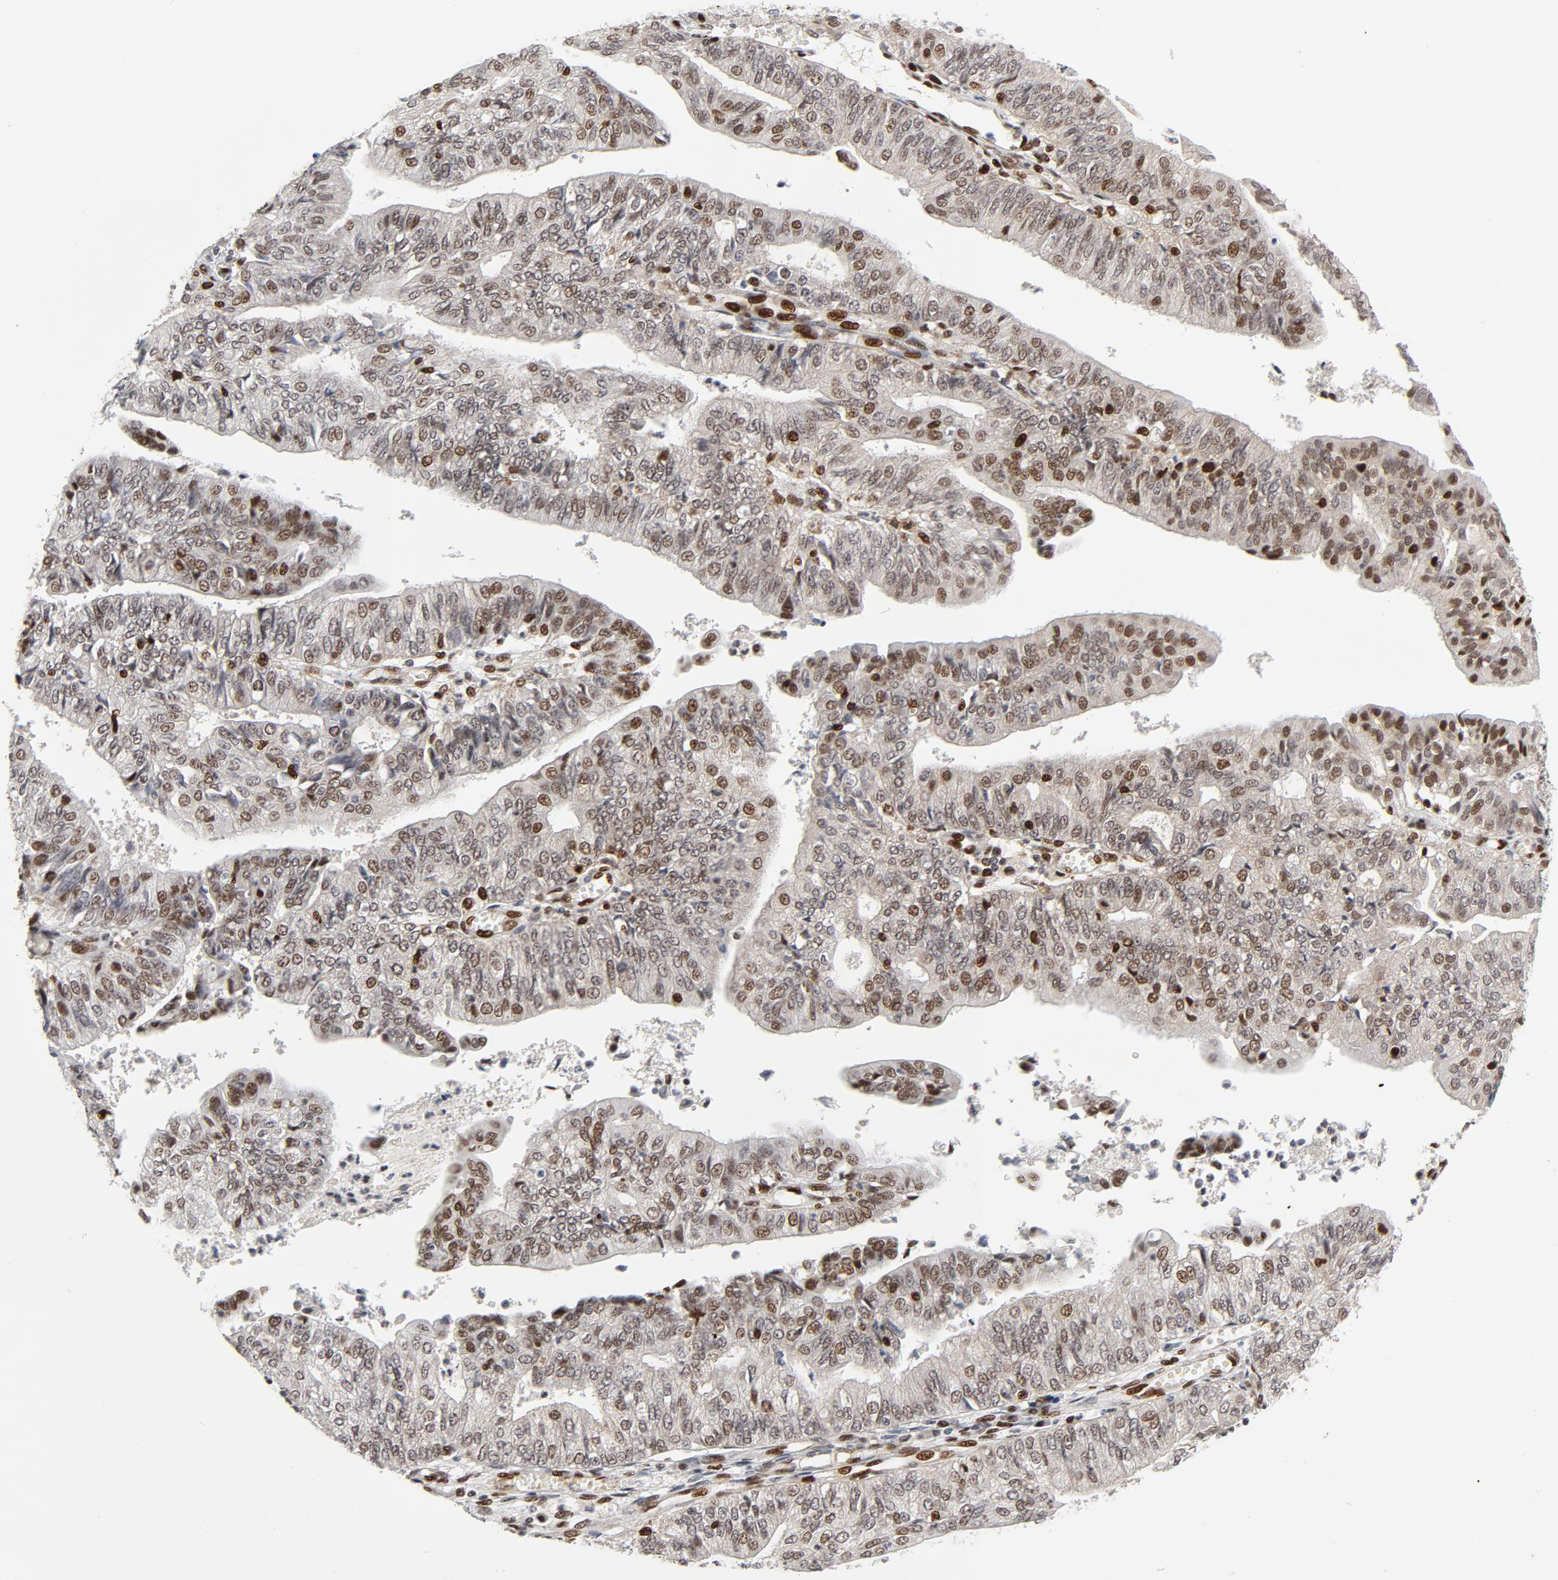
{"staining": {"intensity": "moderate", "quantity": "25%-75%", "location": "nuclear"}, "tissue": "endometrial cancer", "cell_type": "Tumor cells", "image_type": "cancer", "snomed": [{"axis": "morphology", "description": "Adenocarcinoma, NOS"}, {"axis": "topography", "description": "Endometrium"}], "caption": "The micrograph exhibits immunohistochemical staining of endometrial adenocarcinoma. There is moderate nuclear staining is present in about 25%-75% of tumor cells.", "gene": "MEF2A", "patient": {"sex": "female", "age": 59}}